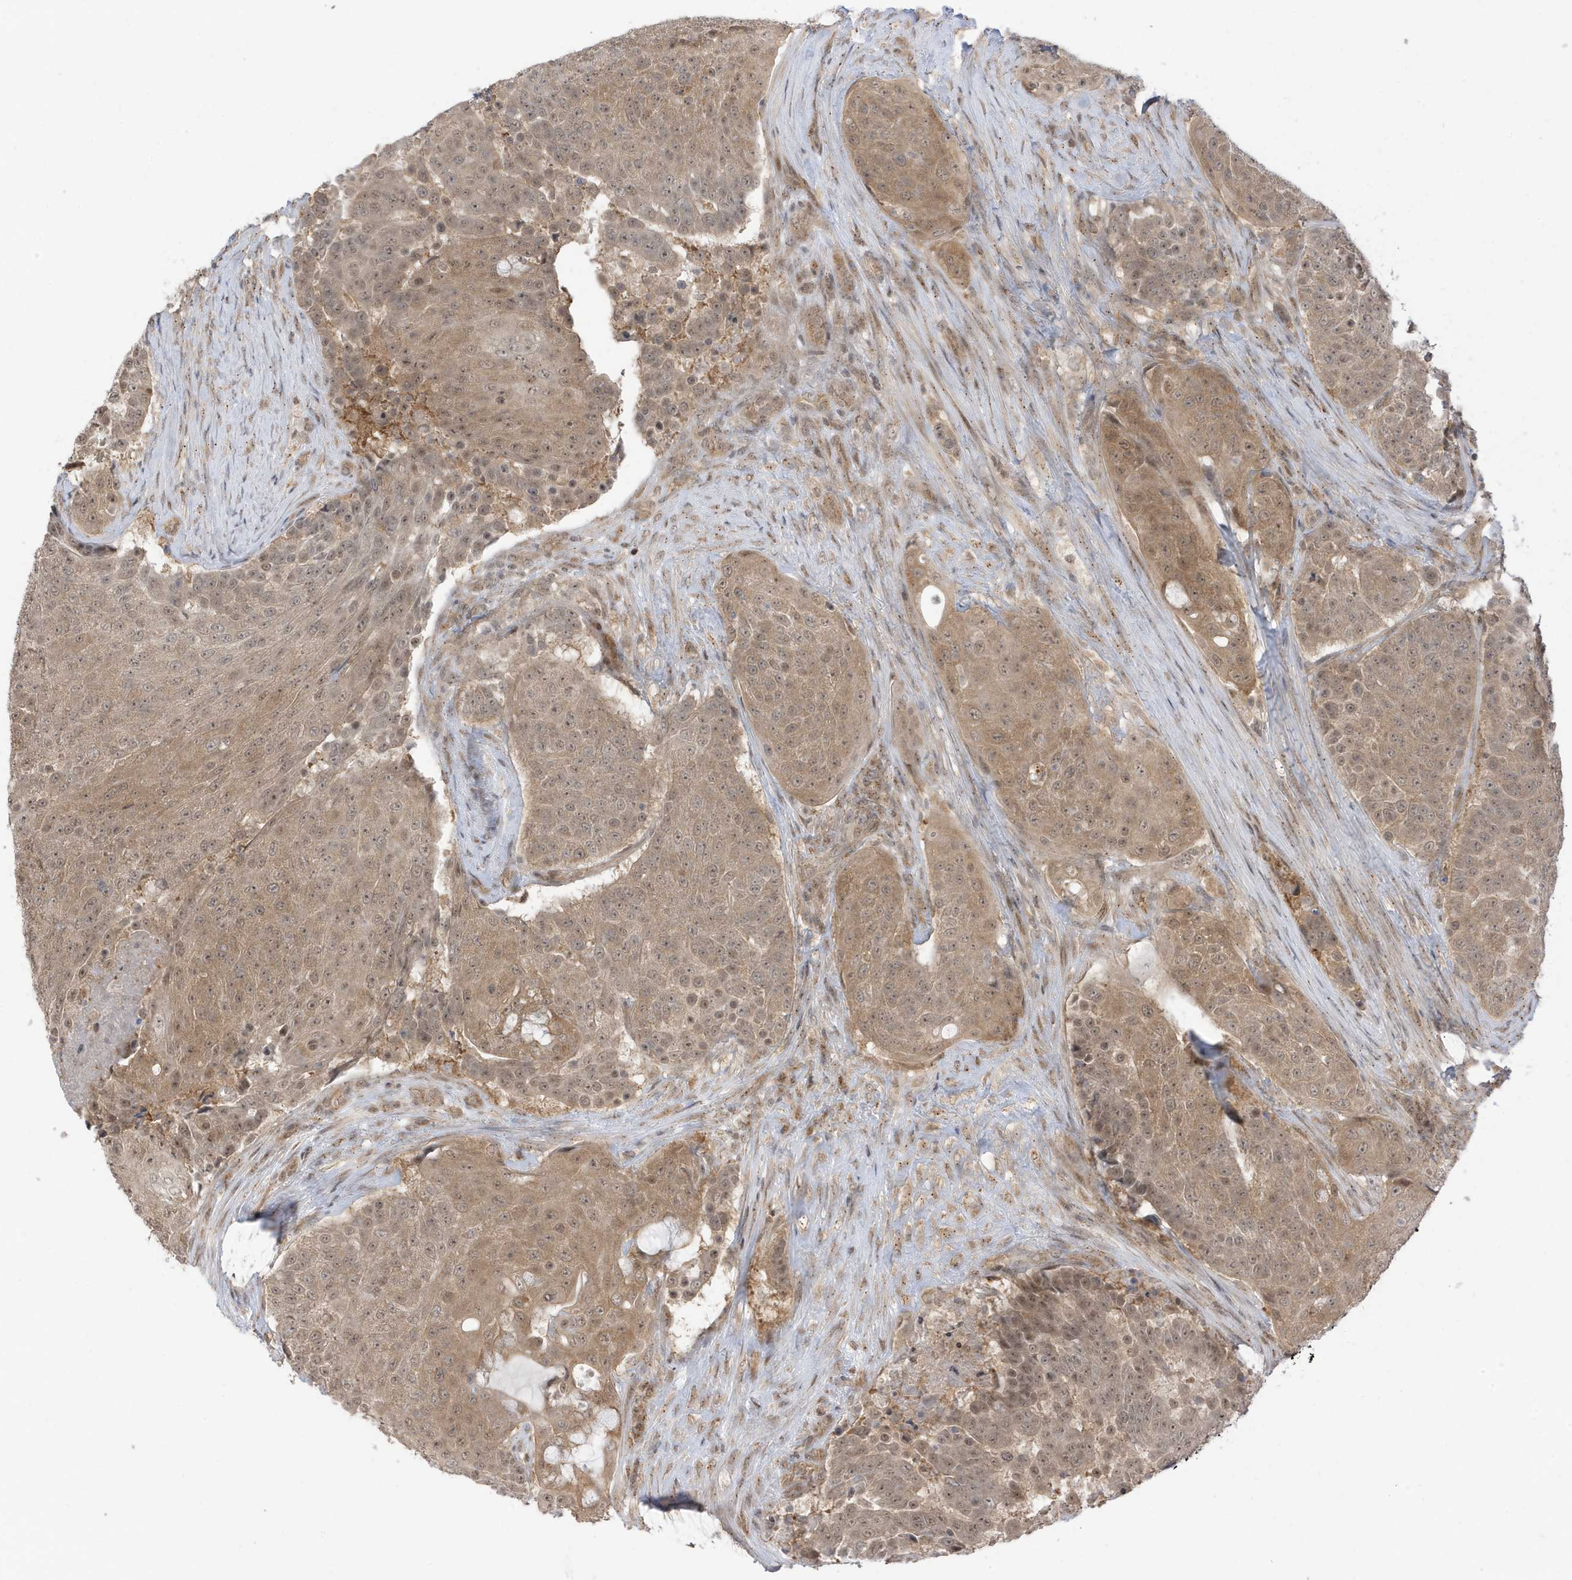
{"staining": {"intensity": "moderate", "quantity": ">75%", "location": "cytoplasmic/membranous,nuclear"}, "tissue": "urothelial cancer", "cell_type": "Tumor cells", "image_type": "cancer", "snomed": [{"axis": "morphology", "description": "Urothelial carcinoma, High grade"}, {"axis": "topography", "description": "Urinary bladder"}], "caption": "IHC histopathology image of neoplastic tissue: human urothelial cancer stained using immunohistochemistry shows medium levels of moderate protein expression localized specifically in the cytoplasmic/membranous and nuclear of tumor cells, appearing as a cytoplasmic/membranous and nuclear brown color.", "gene": "TAB3", "patient": {"sex": "female", "age": 63}}